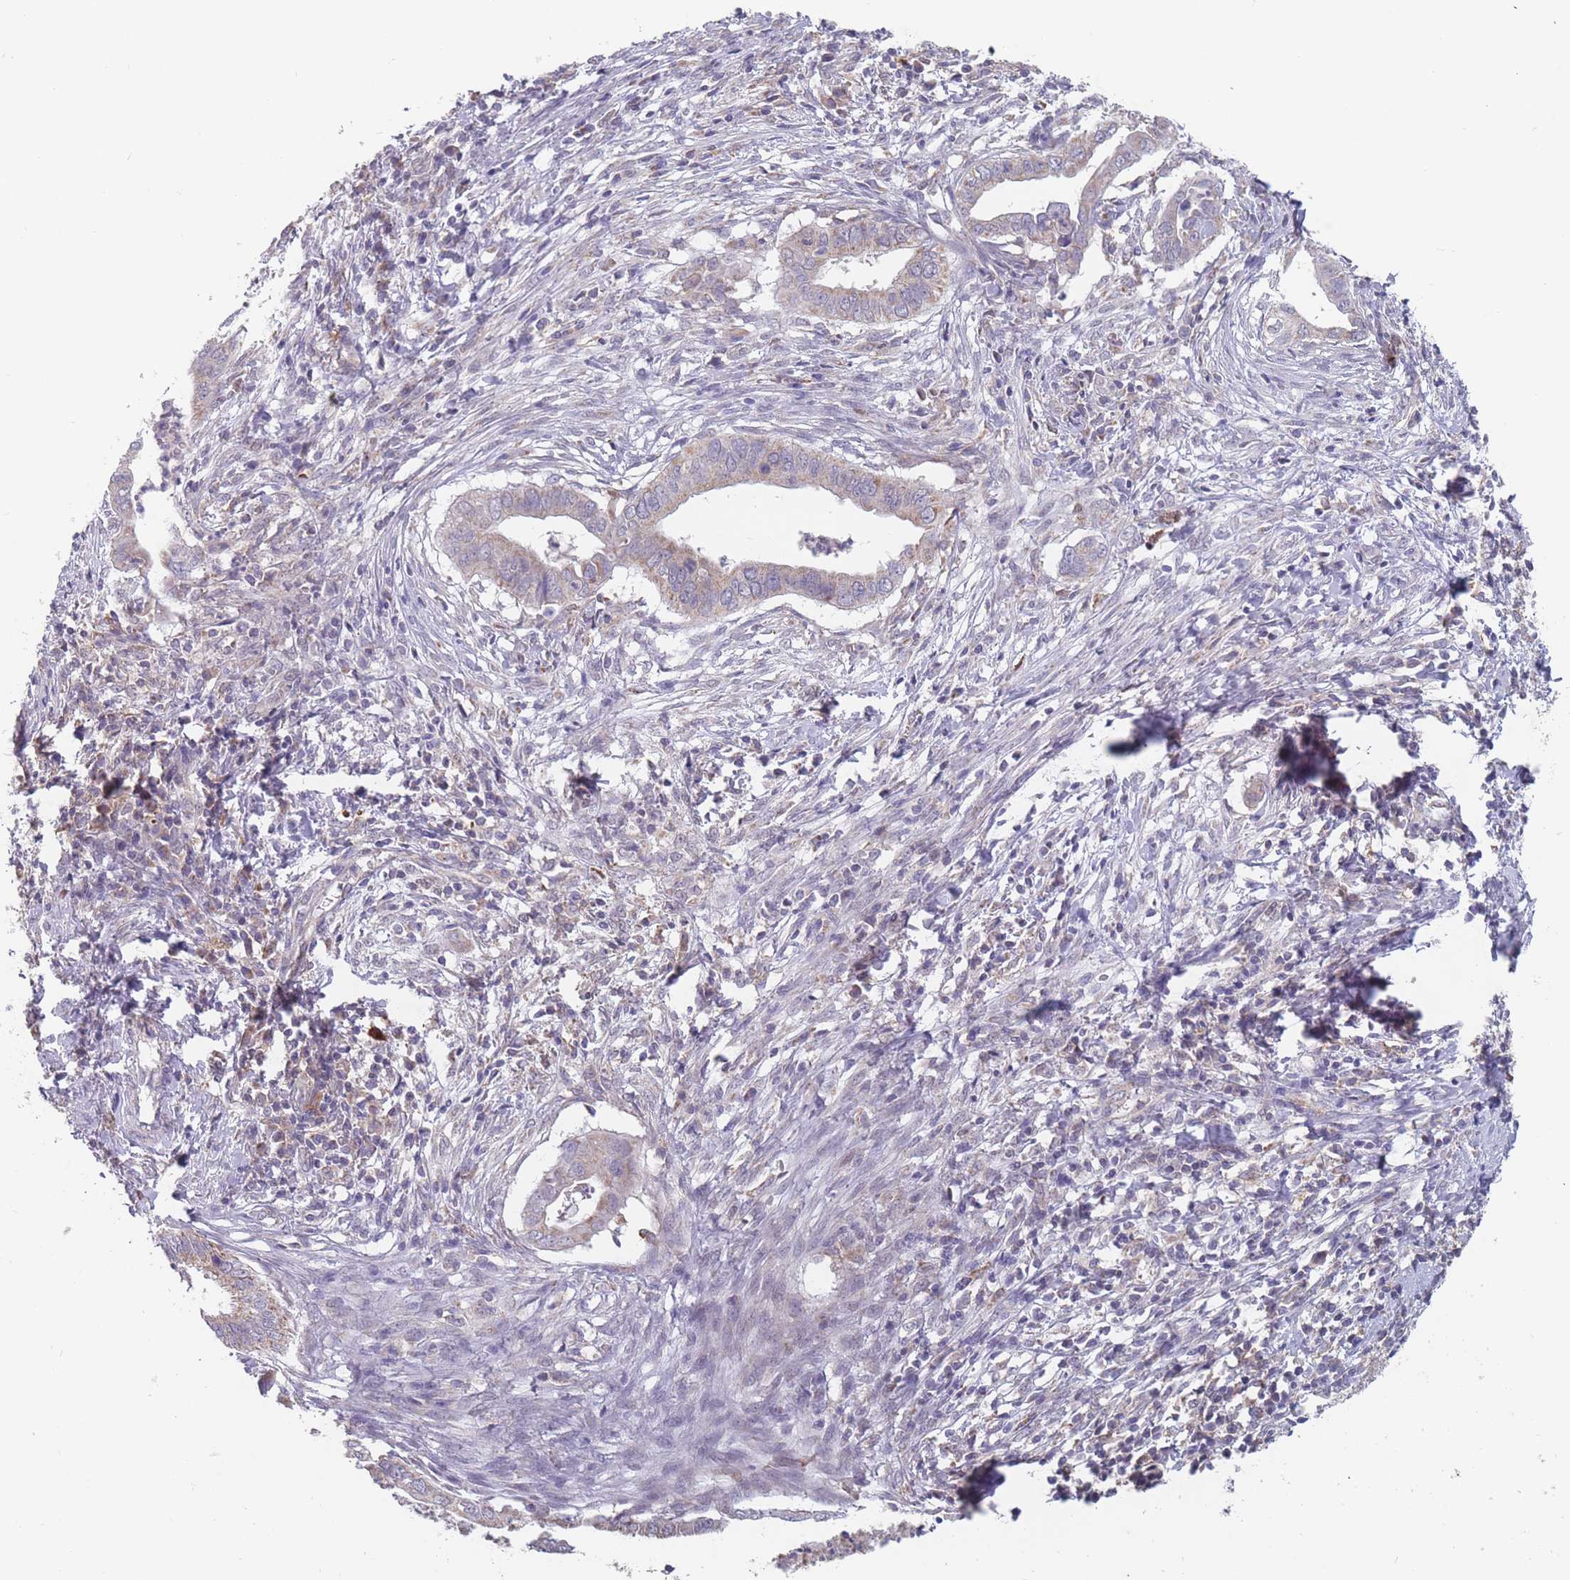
{"staining": {"intensity": "moderate", "quantity": "25%-75%", "location": "cytoplasmic/membranous"}, "tissue": "cervical cancer", "cell_type": "Tumor cells", "image_type": "cancer", "snomed": [{"axis": "morphology", "description": "Adenocarcinoma, NOS"}, {"axis": "topography", "description": "Cervix"}], "caption": "DAB (3,3'-diaminobenzidine) immunohistochemical staining of human adenocarcinoma (cervical) displays moderate cytoplasmic/membranous protein positivity in about 25%-75% of tumor cells. (DAB (3,3'-diaminobenzidine) IHC, brown staining for protein, blue staining for nuclei).", "gene": "PEX7", "patient": {"sex": "female", "age": 42}}